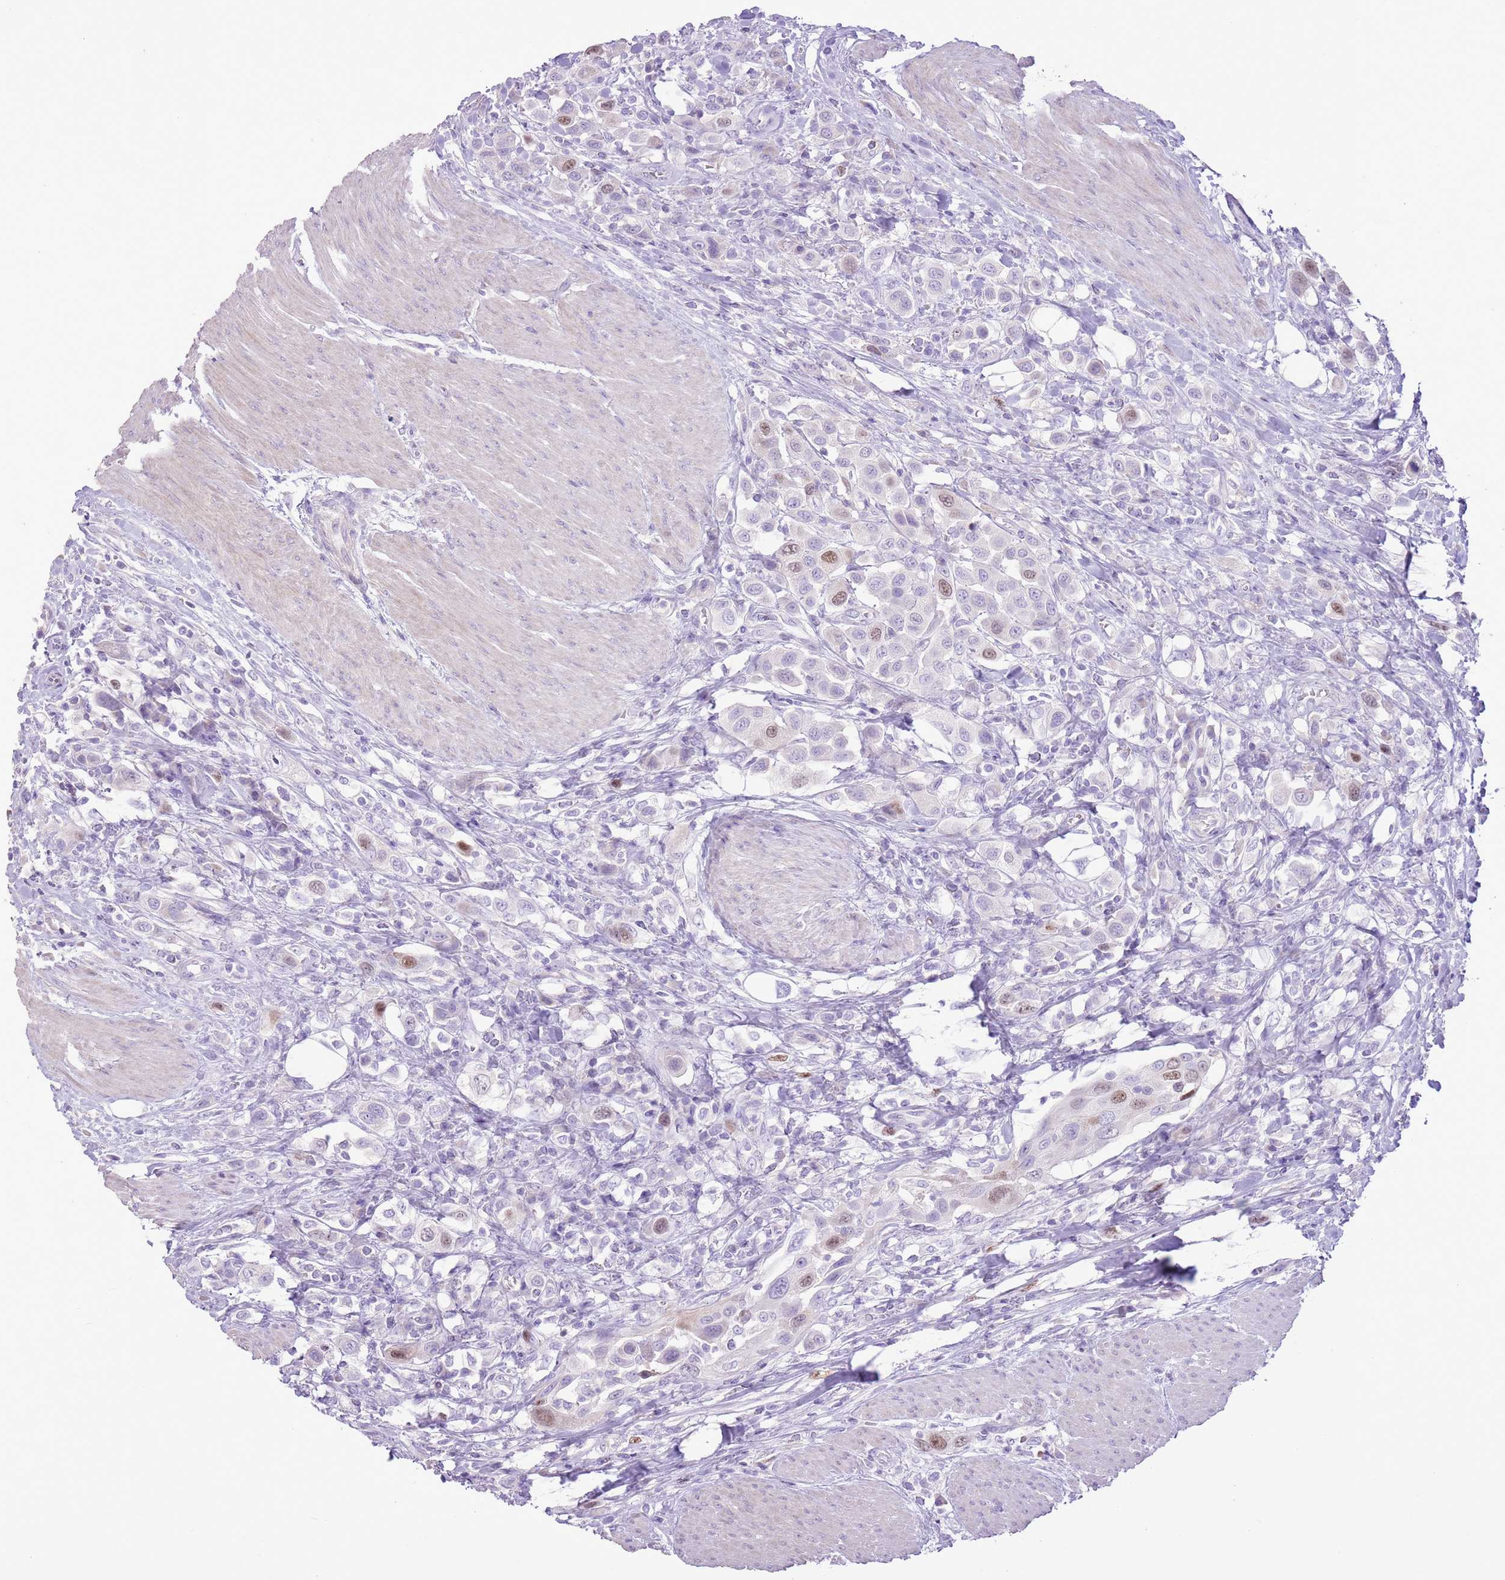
{"staining": {"intensity": "moderate", "quantity": "<25%", "location": "nuclear"}, "tissue": "urothelial cancer", "cell_type": "Tumor cells", "image_type": "cancer", "snomed": [{"axis": "morphology", "description": "Urothelial carcinoma, High grade"}, {"axis": "topography", "description": "Urinary bladder"}], "caption": "Immunohistochemical staining of urothelial cancer displays low levels of moderate nuclear protein expression in about <25% of tumor cells. Using DAB (3,3'-diaminobenzidine) (brown) and hematoxylin (blue) stains, captured at high magnification using brightfield microscopy.", "gene": "GMNN", "patient": {"sex": "male", "age": 50}}